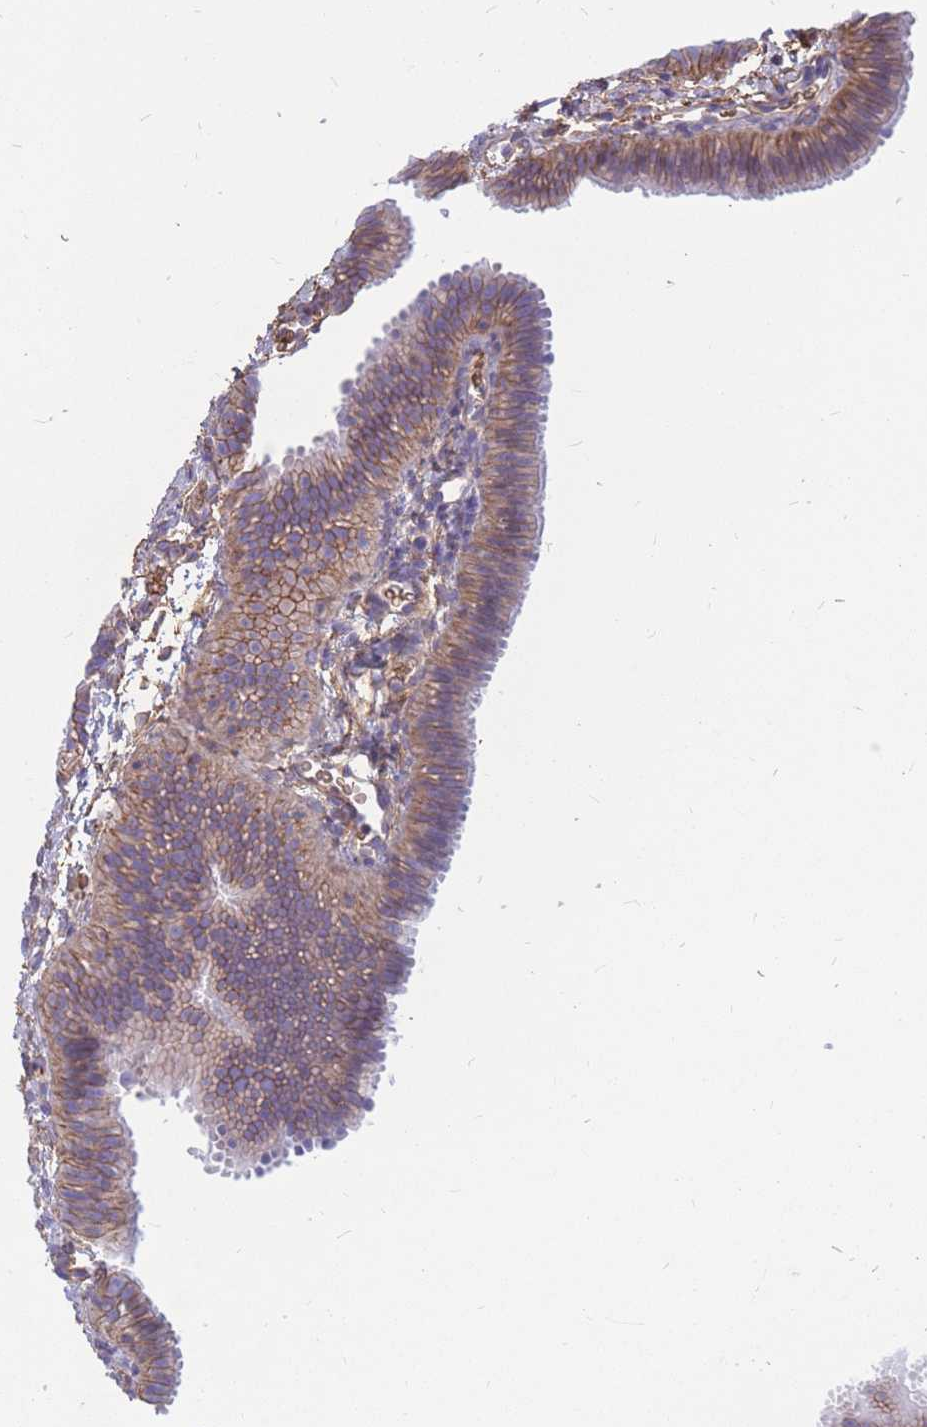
{"staining": {"intensity": "moderate", "quantity": "25%-75%", "location": "cytoplasmic/membranous"}, "tissue": "fallopian tube", "cell_type": "Glandular cells", "image_type": "normal", "snomed": [{"axis": "morphology", "description": "Normal tissue, NOS"}, {"axis": "topography", "description": "Fallopian tube"}], "caption": "Moderate cytoplasmic/membranous expression is seen in approximately 25%-75% of glandular cells in unremarkable fallopian tube.", "gene": "ADD2", "patient": {"sex": "female", "age": 35}}